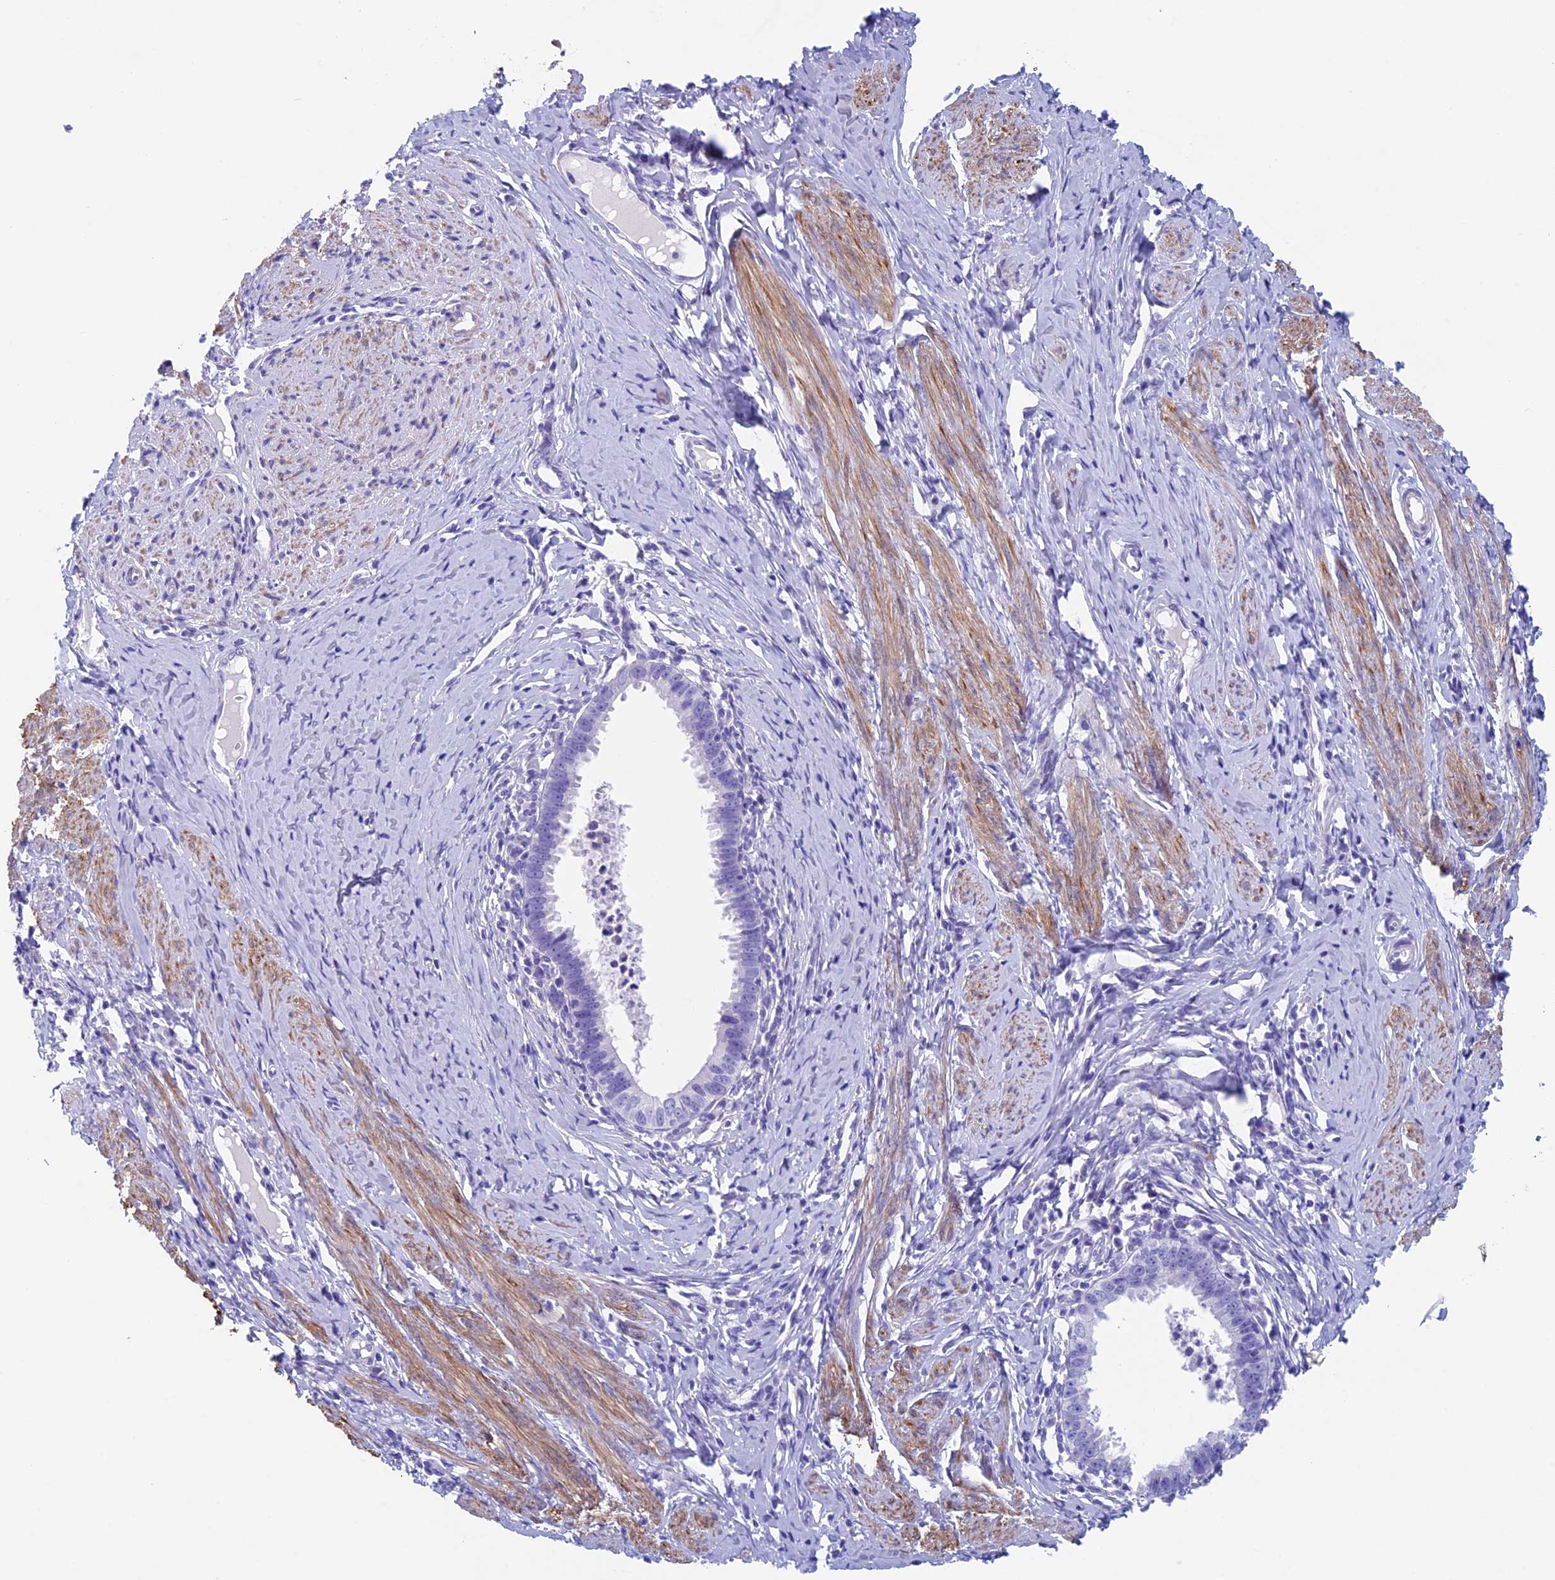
{"staining": {"intensity": "negative", "quantity": "none", "location": "none"}, "tissue": "cervical cancer", "cell_type": "Tumor cells", "image_type": "cancer", "snomed": [{"axis": "morphology", "description": "Adenocarcinoma, NOS"}, {"axis": "topography", "description": "Cervix"}], "caption": "This photomicrograph is of cervical adenocarcinoma stained with IHC to label a protein in brown with the nuclei are counter-stained blue. There is no staining in tumor cells.", "gene": "ADH7", "patient": {"sex": "female", "age": 36}}